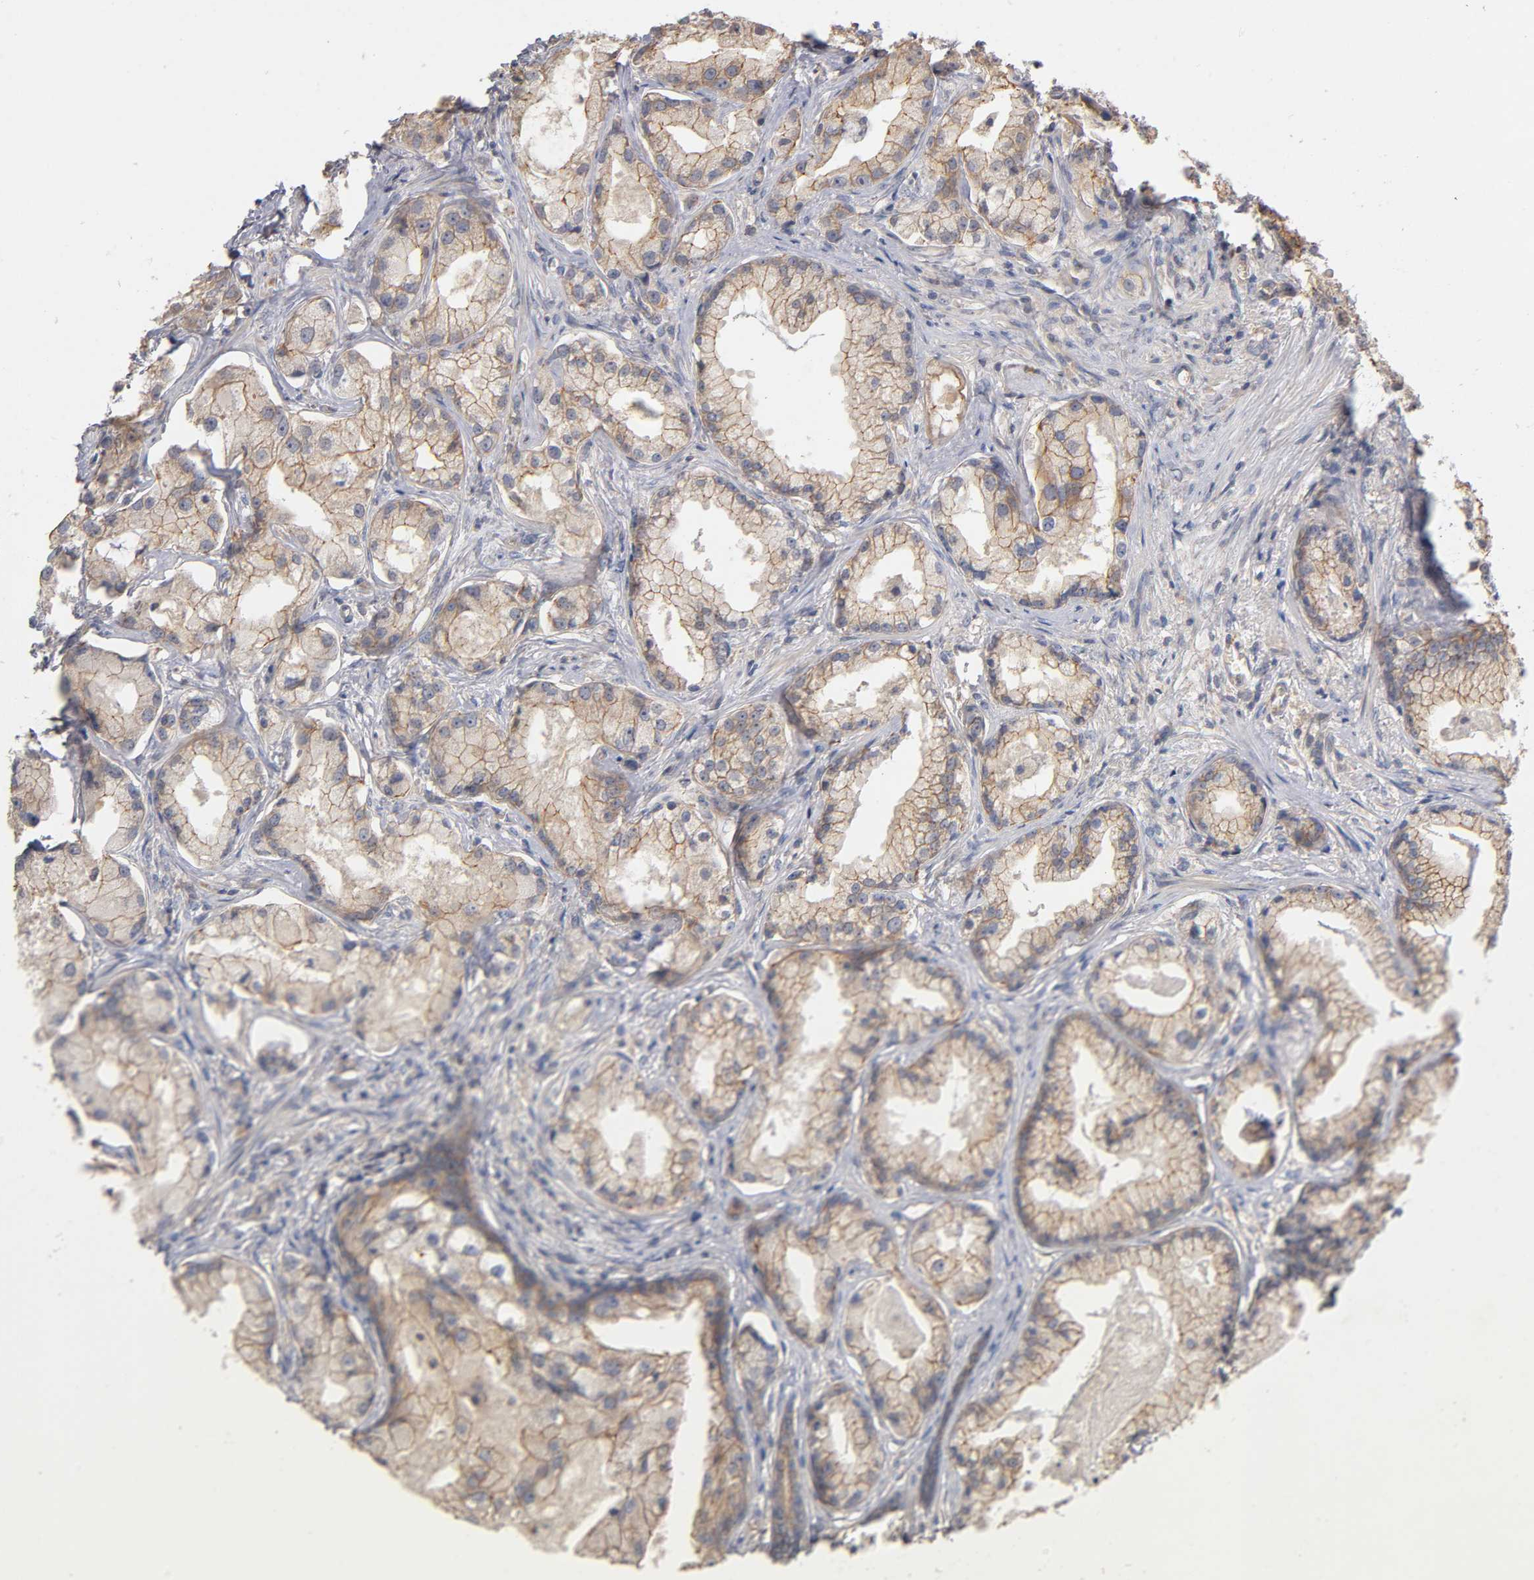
{"staining": {"intensity": "moderate", "quantity": ">75%", "location": "cytoplasmic/membranous"}, "tissue": "prostate cancer", "cell_type": "Tumor cells", "image_type": "cancer", "snomed": [{"axis": "morphology", "description": "Adenocarcinoma, Low grade"}, {"axis": "topography", "description": "Prostate"}], "caption": "DAB (3,3'-diaminobenzidine) immunohistochemical staining of human prostate cancer (adenocarcinoma (low-grade)) exhibits moderate cytoplasmic/membranous protein expression in approximately >75% of tumor cells.", "gene": "PDZD11", "patient": {"sex": "male", "age": 59}}